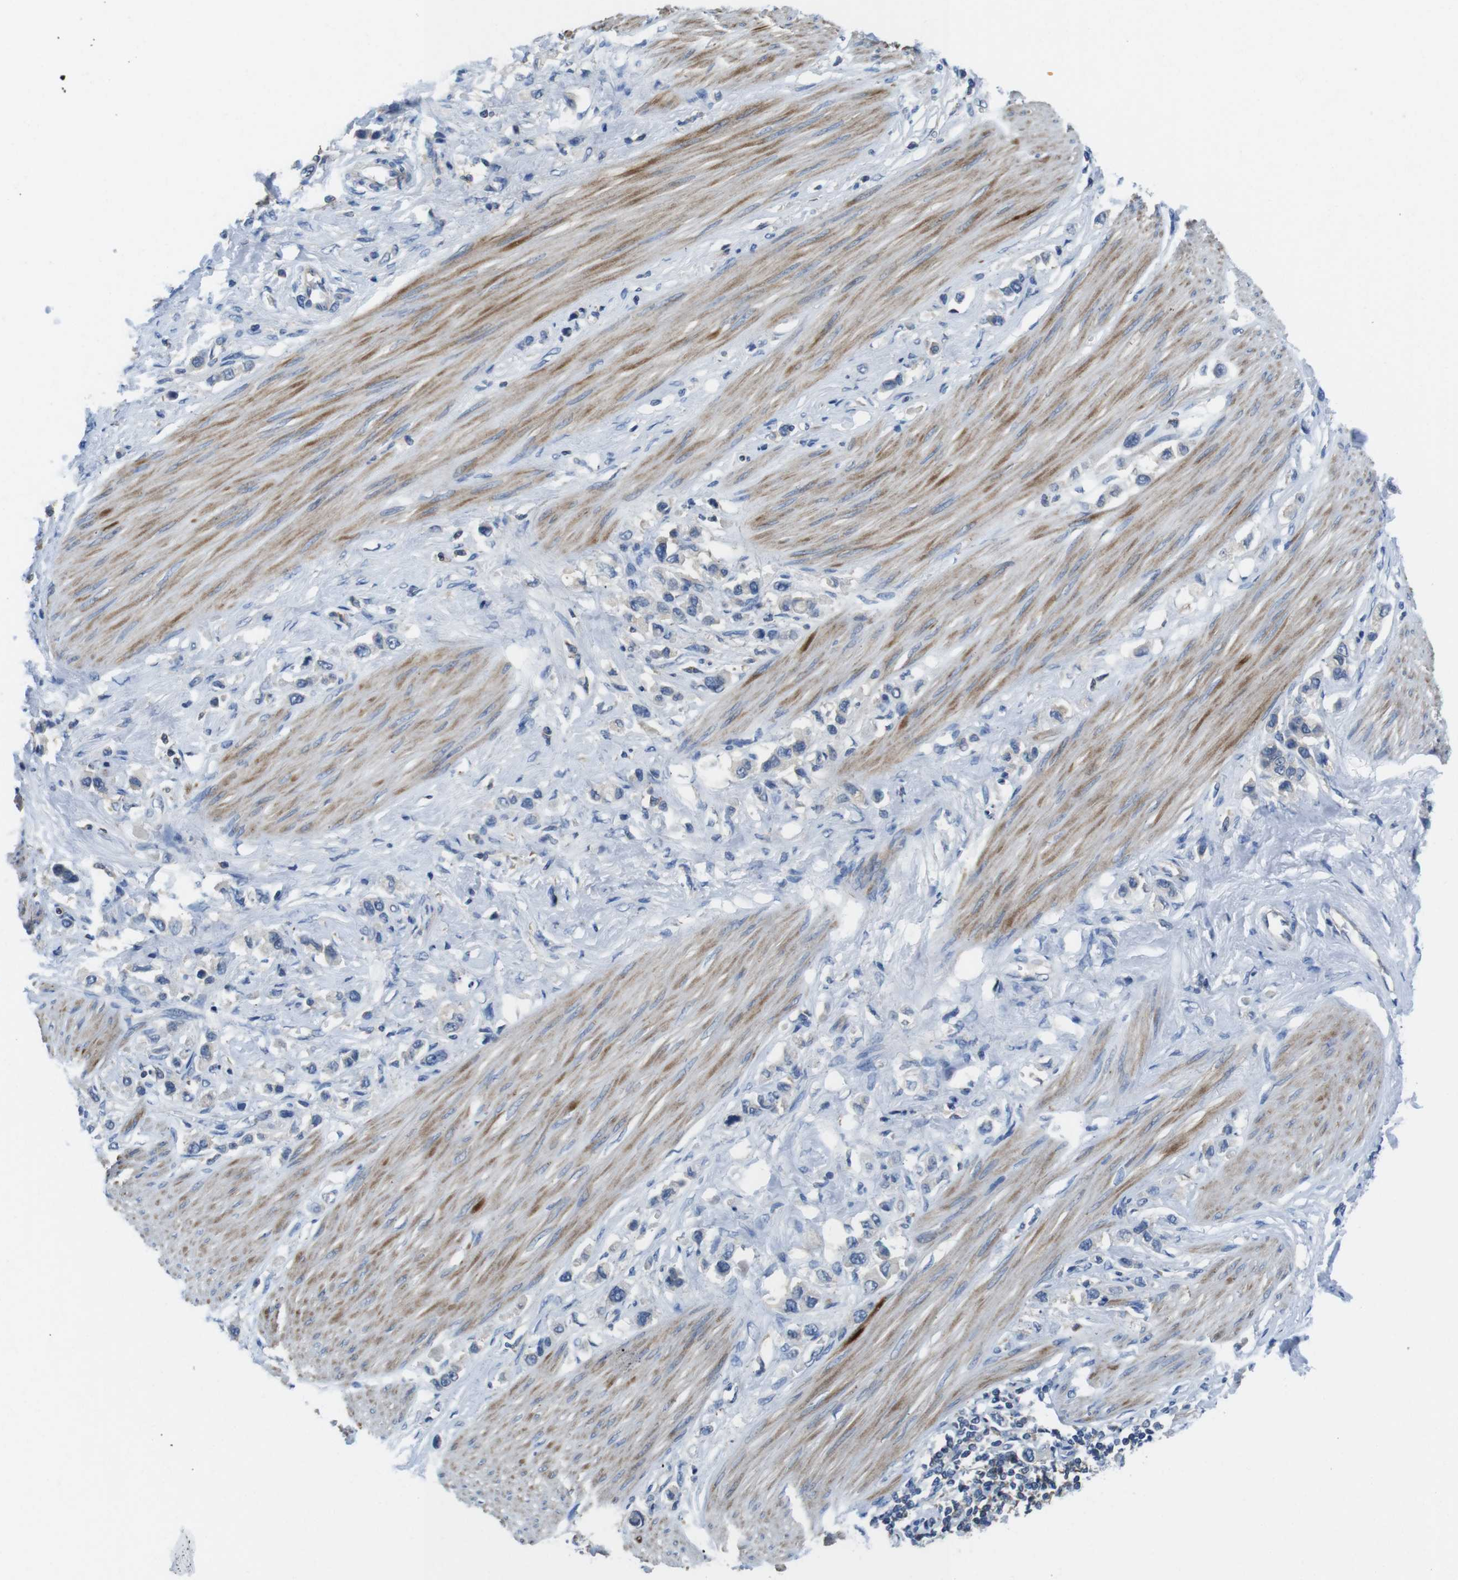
{"staining": {"intensity": "negative", "quantity": "none", "location": "none"}, "tissue": "stomach cancer", "cell_type": "Tumor cells", "image_type": "cancer", "snomed": [{"axis": "morphology", "description": "Adenocarcinoma, NOS"}, {"axis": "topography", "description": "Stomach"}], "caption": "DAB (3,3'-diaminobenzidine) immunohistochemical staining of human adenocarcinoma (stomach) displays no significant expression in tumor cells. Nuclei are stained in blue.", "gene": "PIK3CD", "patient": {"sex": "female", "age": 65}}